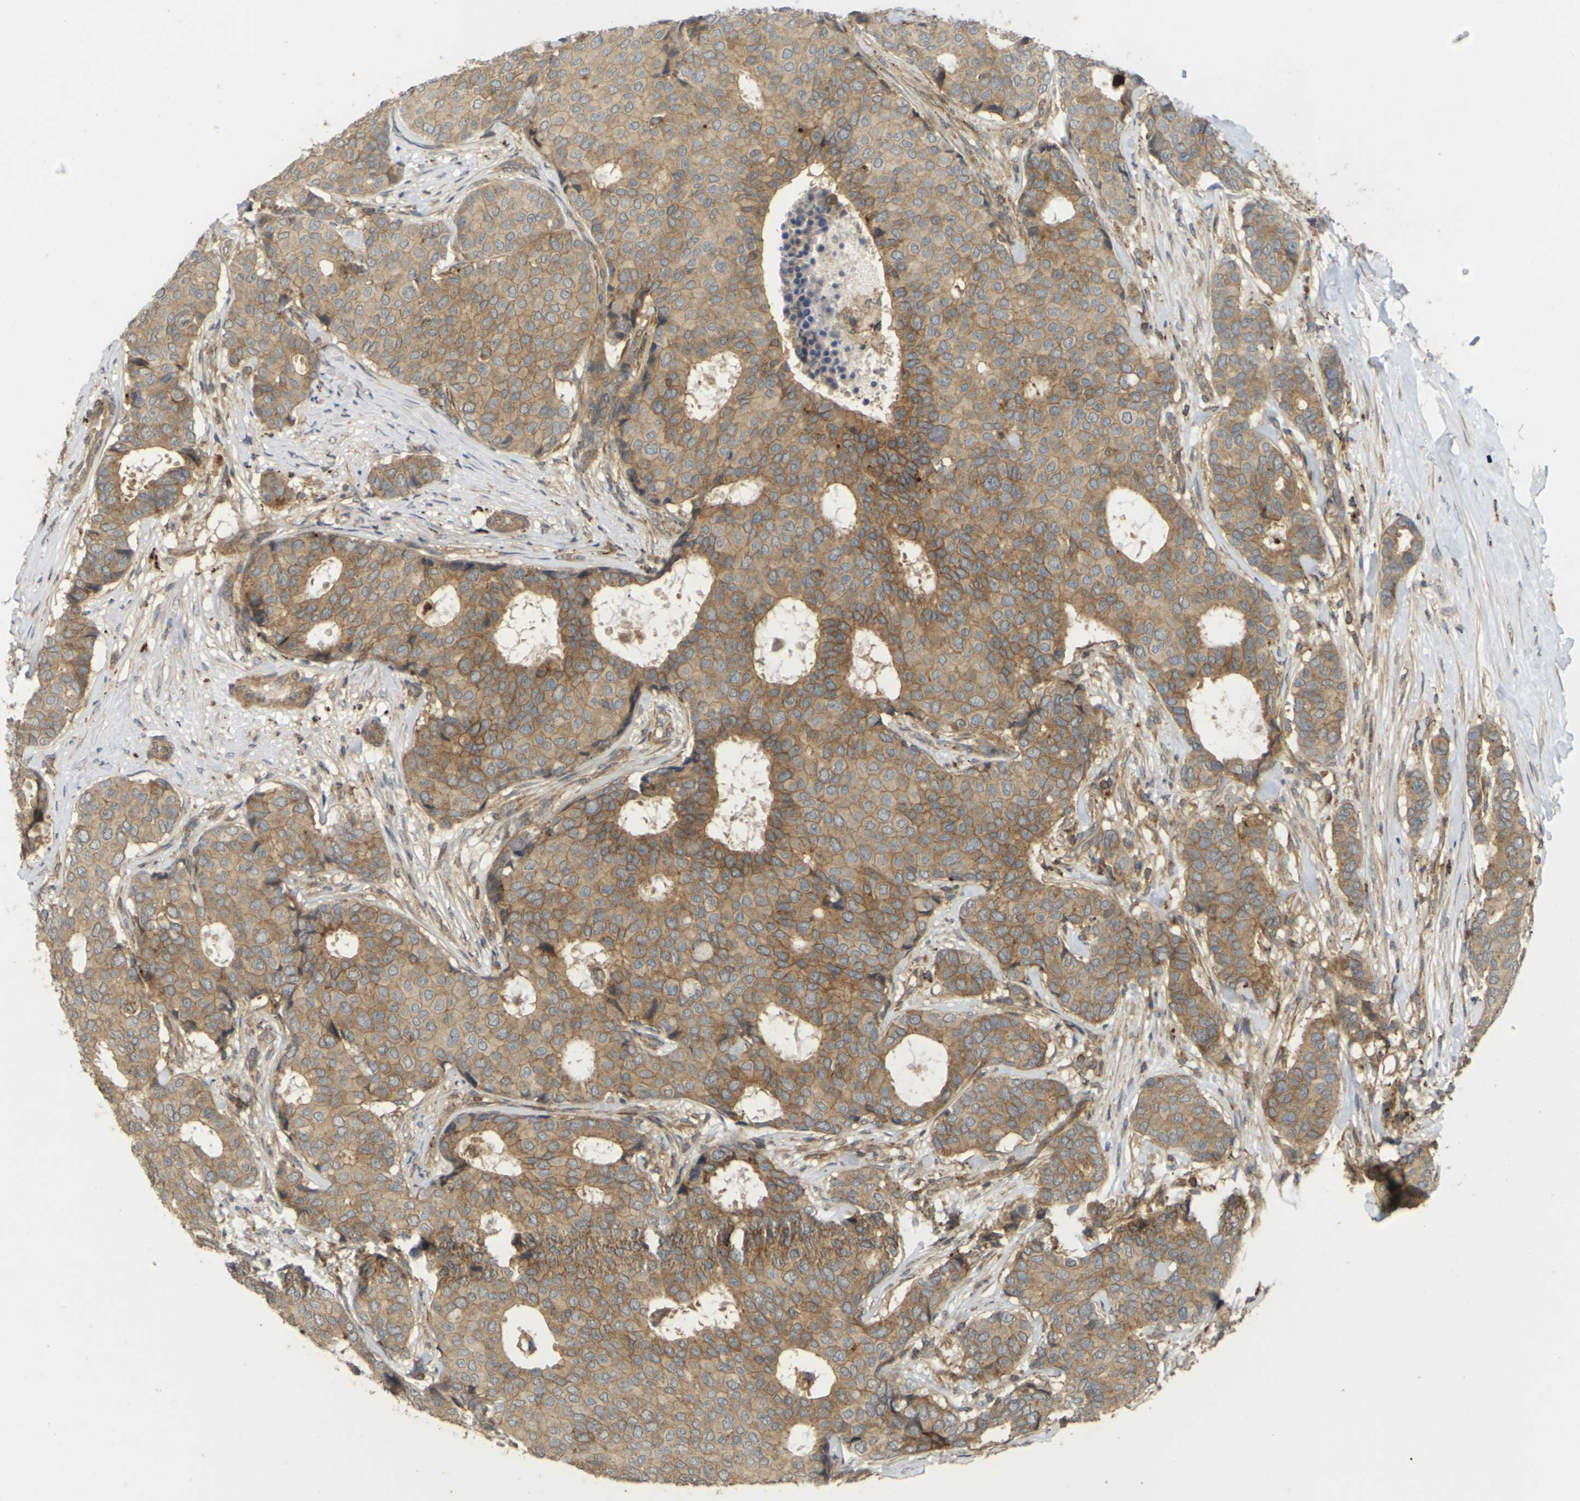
{"staining": {"intensity": "moderate", "quantity": ">75%", "location": "cytoplasmic/membranous"}, "tissue": "breast cancer", "cell_type": "Tumor cells", "image_type": "cancer", "snomed": [{"axis": "morphology", "description": "Duct carcinoma"}, {"axis": "topography", "description": "Breast"}], "caption": "A micrograph of breast cancer stained for a protein shows moderate cytoplasmic/membranous brown staining in tumor cells.", "gene": "KSR1", "patient": {"sex": "female", "age": 75}}